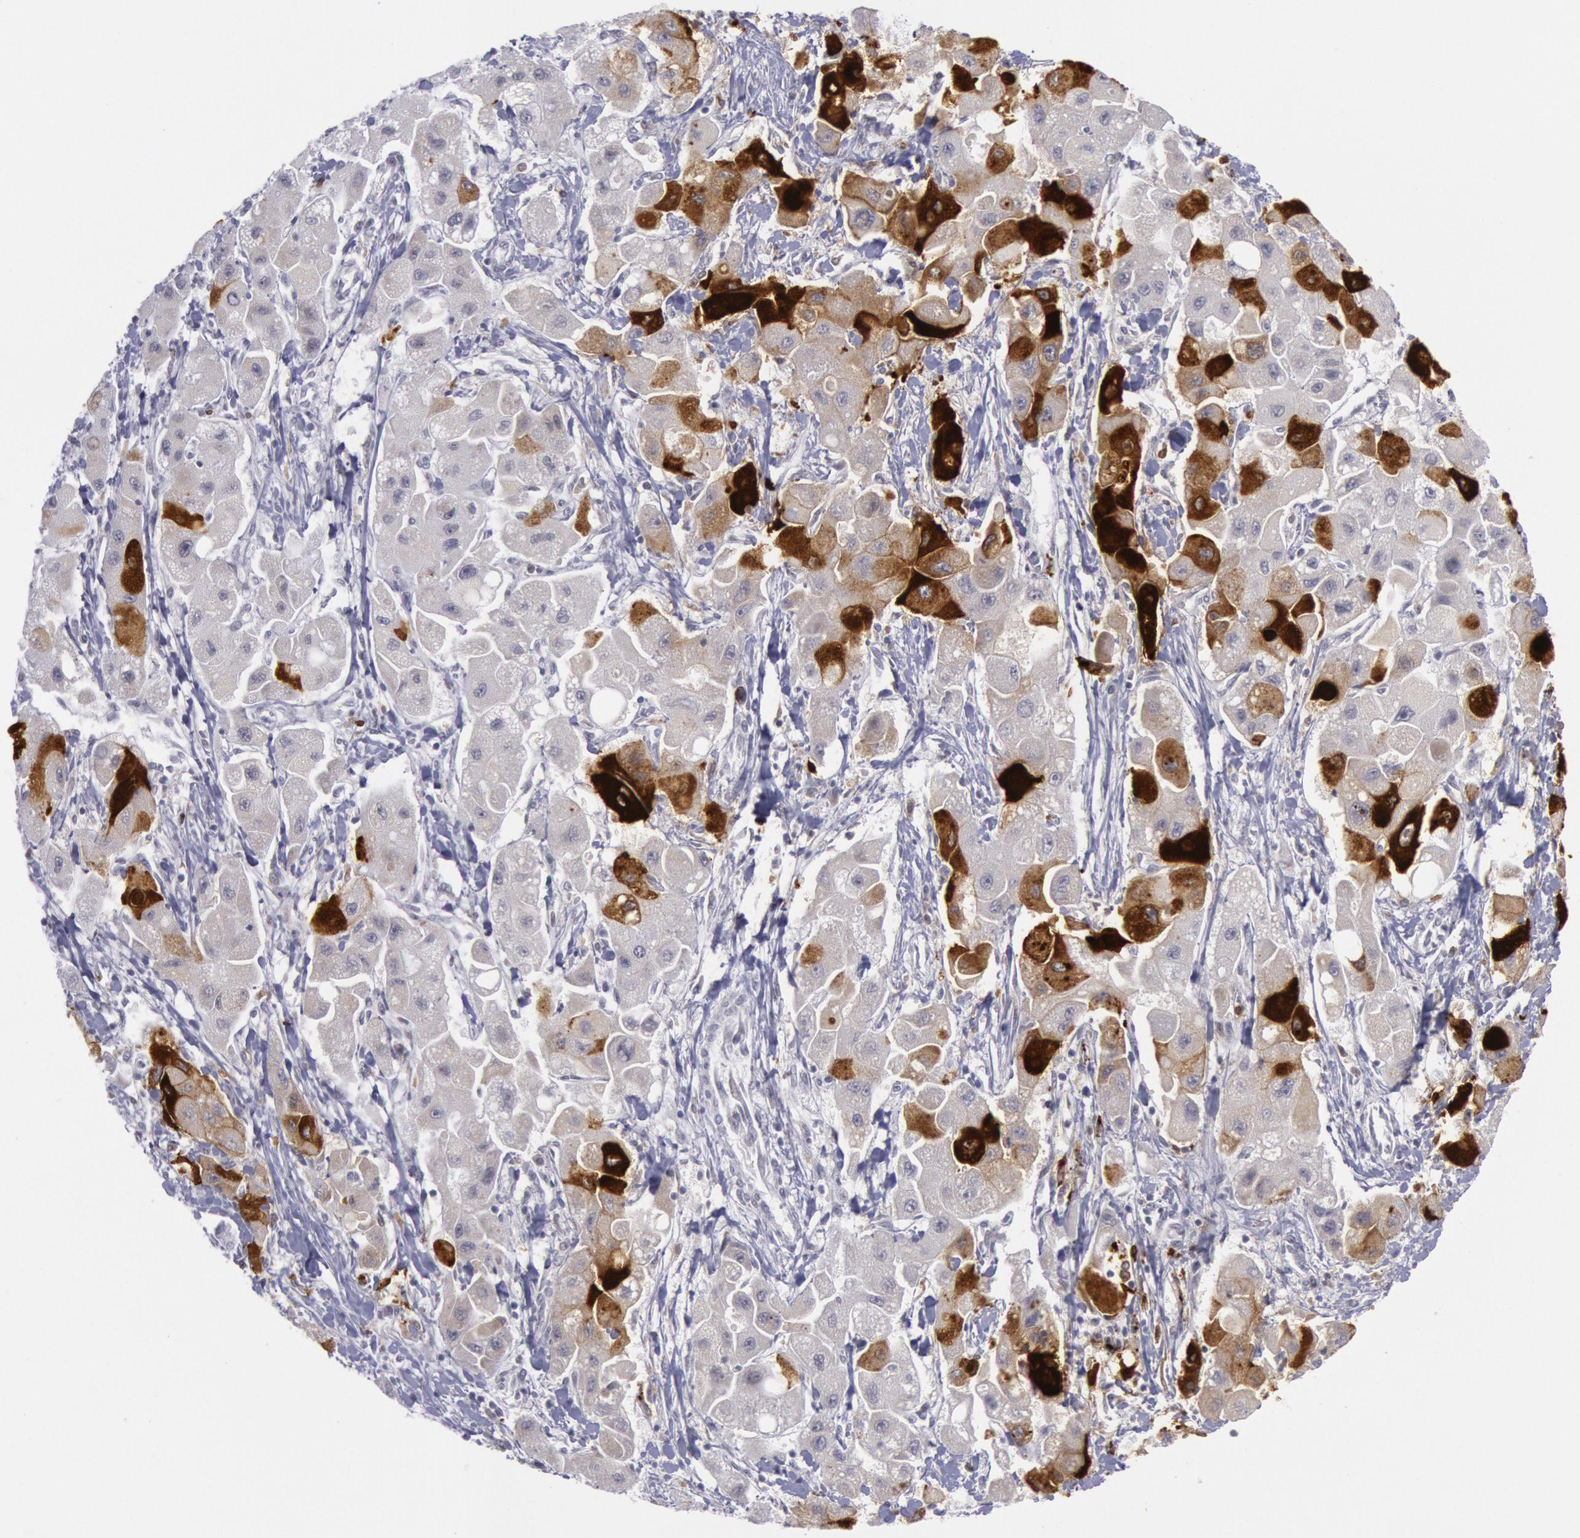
{"staining": {"intensity": "strong", "quantity": "25%-75%", "location": "cytoplasmic/membranous"}, "tissue": "liver cancer", "cell_type": "Tumor cells", "image_type": "cancer", "snomed": [{"axis": "morphology", "description": "Carcinoma, Hepatocellular, NOS"}, {"axis": "topography", "description": "Liver"}], "caption": "Immunohistochemistry (IHC) image of neoplastic tissue: liver cancer (hepatocellular carcinoma) stained using immunohistochemistry reveals high levels of strong protein expression localized specifically in the cytoplasmic/membranous of tumor cells, appearing as a cytoplasmic/membranous brown color.", "gene": "PTGS2", "patient": {"sex": "male", "age": 24}}